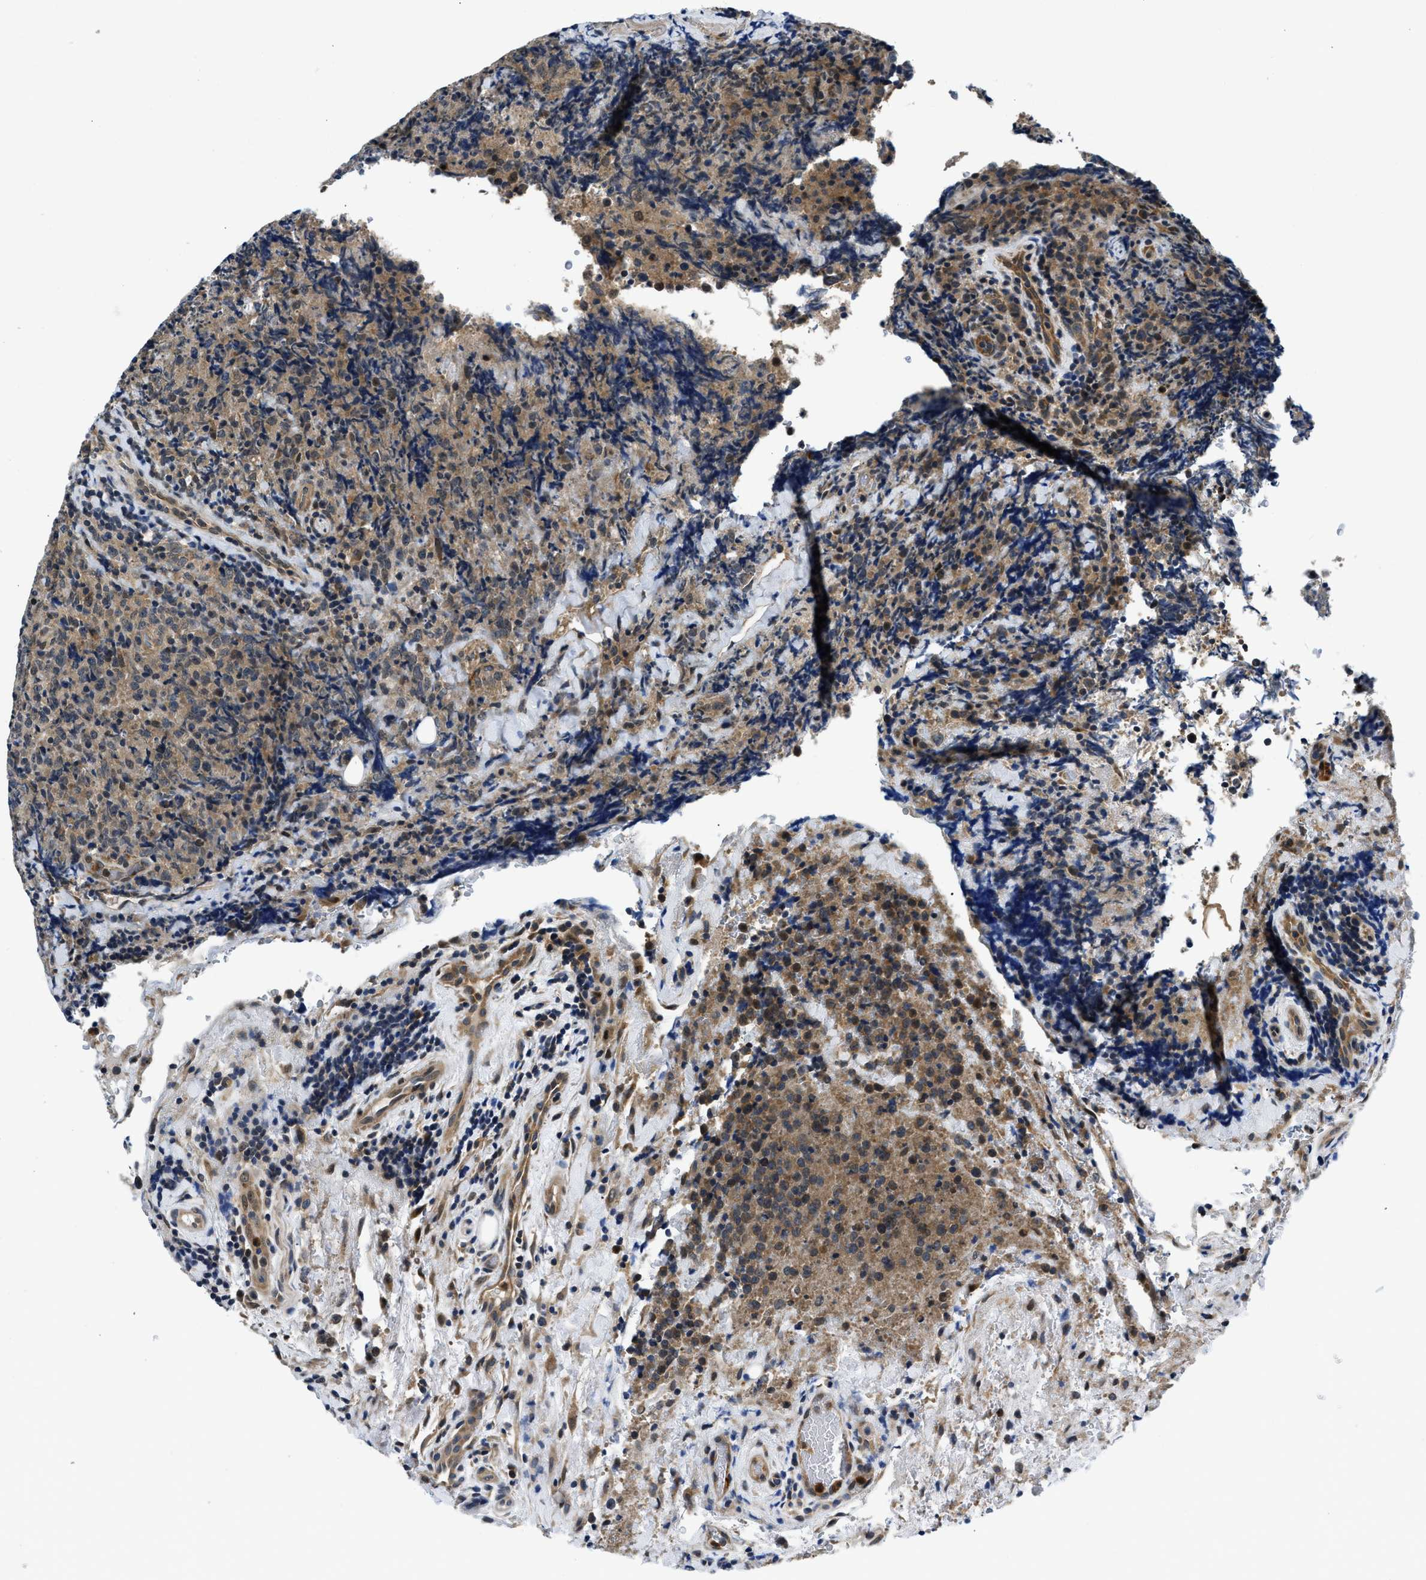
{"staining": {"intensity": "moderate", "quantity": ">75%", "location": "cytoplasmic/membranous"}, "tissue": "lymphoma", "cell_type": "Tumor cells", "image_type": "cancer", "snomed": [{"axis": "morphology", "description": "Malignant lymphoma, non-Hodgkin's type, High grade"}, {"axis": "topography", "description": "Tonsil"}], "caption": "Immunohistochemical staining of human lymphoma reveals medium levels of moderate cytoplasmic/membranous expression in about >75% of tumor cells.", "gene": "SMAD4", "patient": {"sex": "female", "age": 36}}